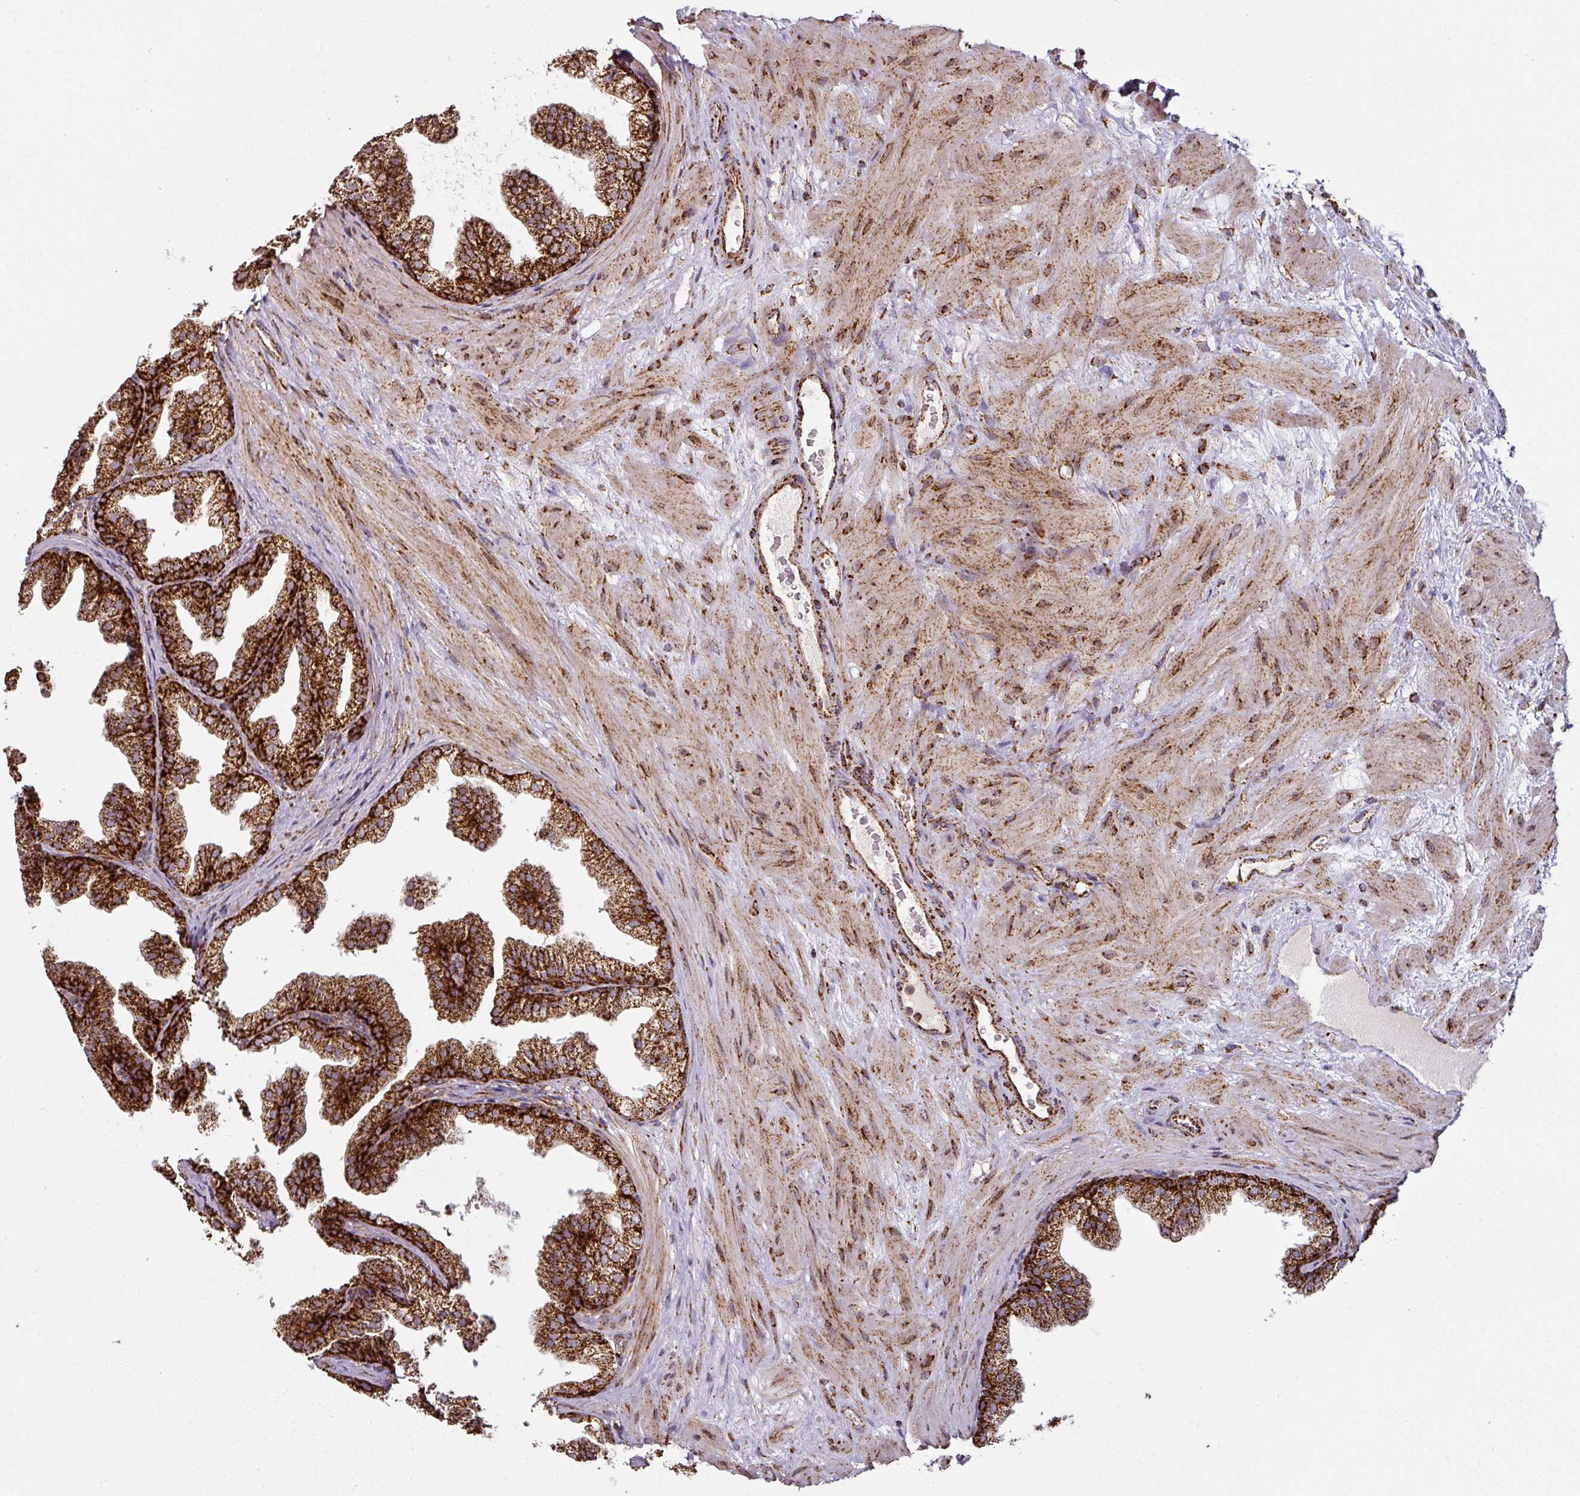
{"staining": {"intensity": "strong", "quantity": ">75%", "location": "cytoplasmic/membranous"}, "tissue": "prostate", "cell_type": "Glandular cells", "image_type": "normal", "snomed": [{"axis": "morphology", "description": "Normal tissue, NOS"}, {"axis": "topography", "description": "Prostate"}], "caption": "IHC photomicrograph of normal human prostate stained for a protein (brown), which displays high levels of strong cytoplasmic/membranous expression in about >75% of glandular cells.", "gene": "TRAP1", "patient": {"sex": "male", "age": 37}}